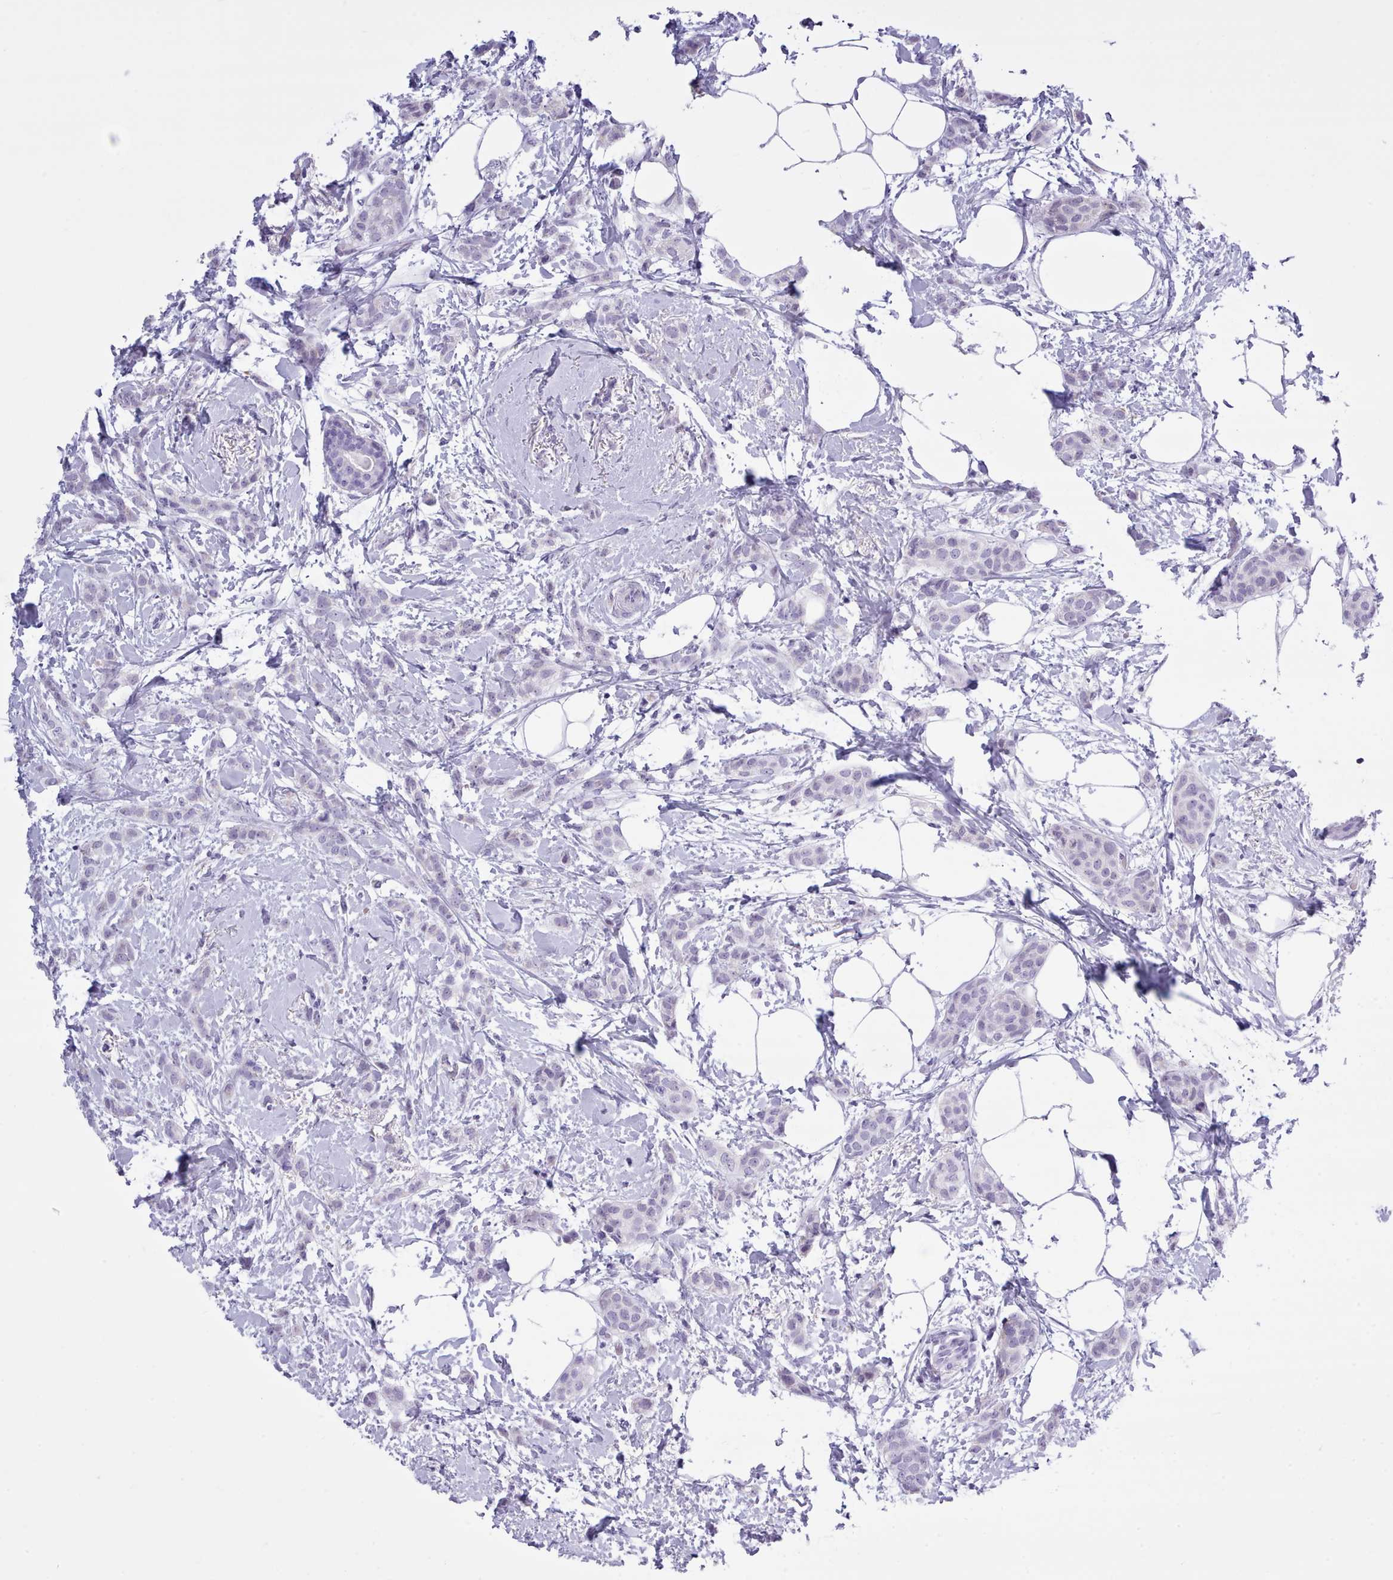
{"staining": {"intensity": "negative", "quantity": "none", "location": "none"}, "tissue": "breast cancer", "cell_type": "Tumor cells", "image_type": "cancer", "snomed": [{"axis": "morphology", "description": "Duct carcinoma"}, {"axis": "topography", "description": "Breast"}], "caption": "Breast cancer (invasive ductal carcinoma) stained for a protein using immunohistochemistry displays no positivity tumor cells.", "gene": "FBXO48", "patient": {"sex": "female", "age": 72}}